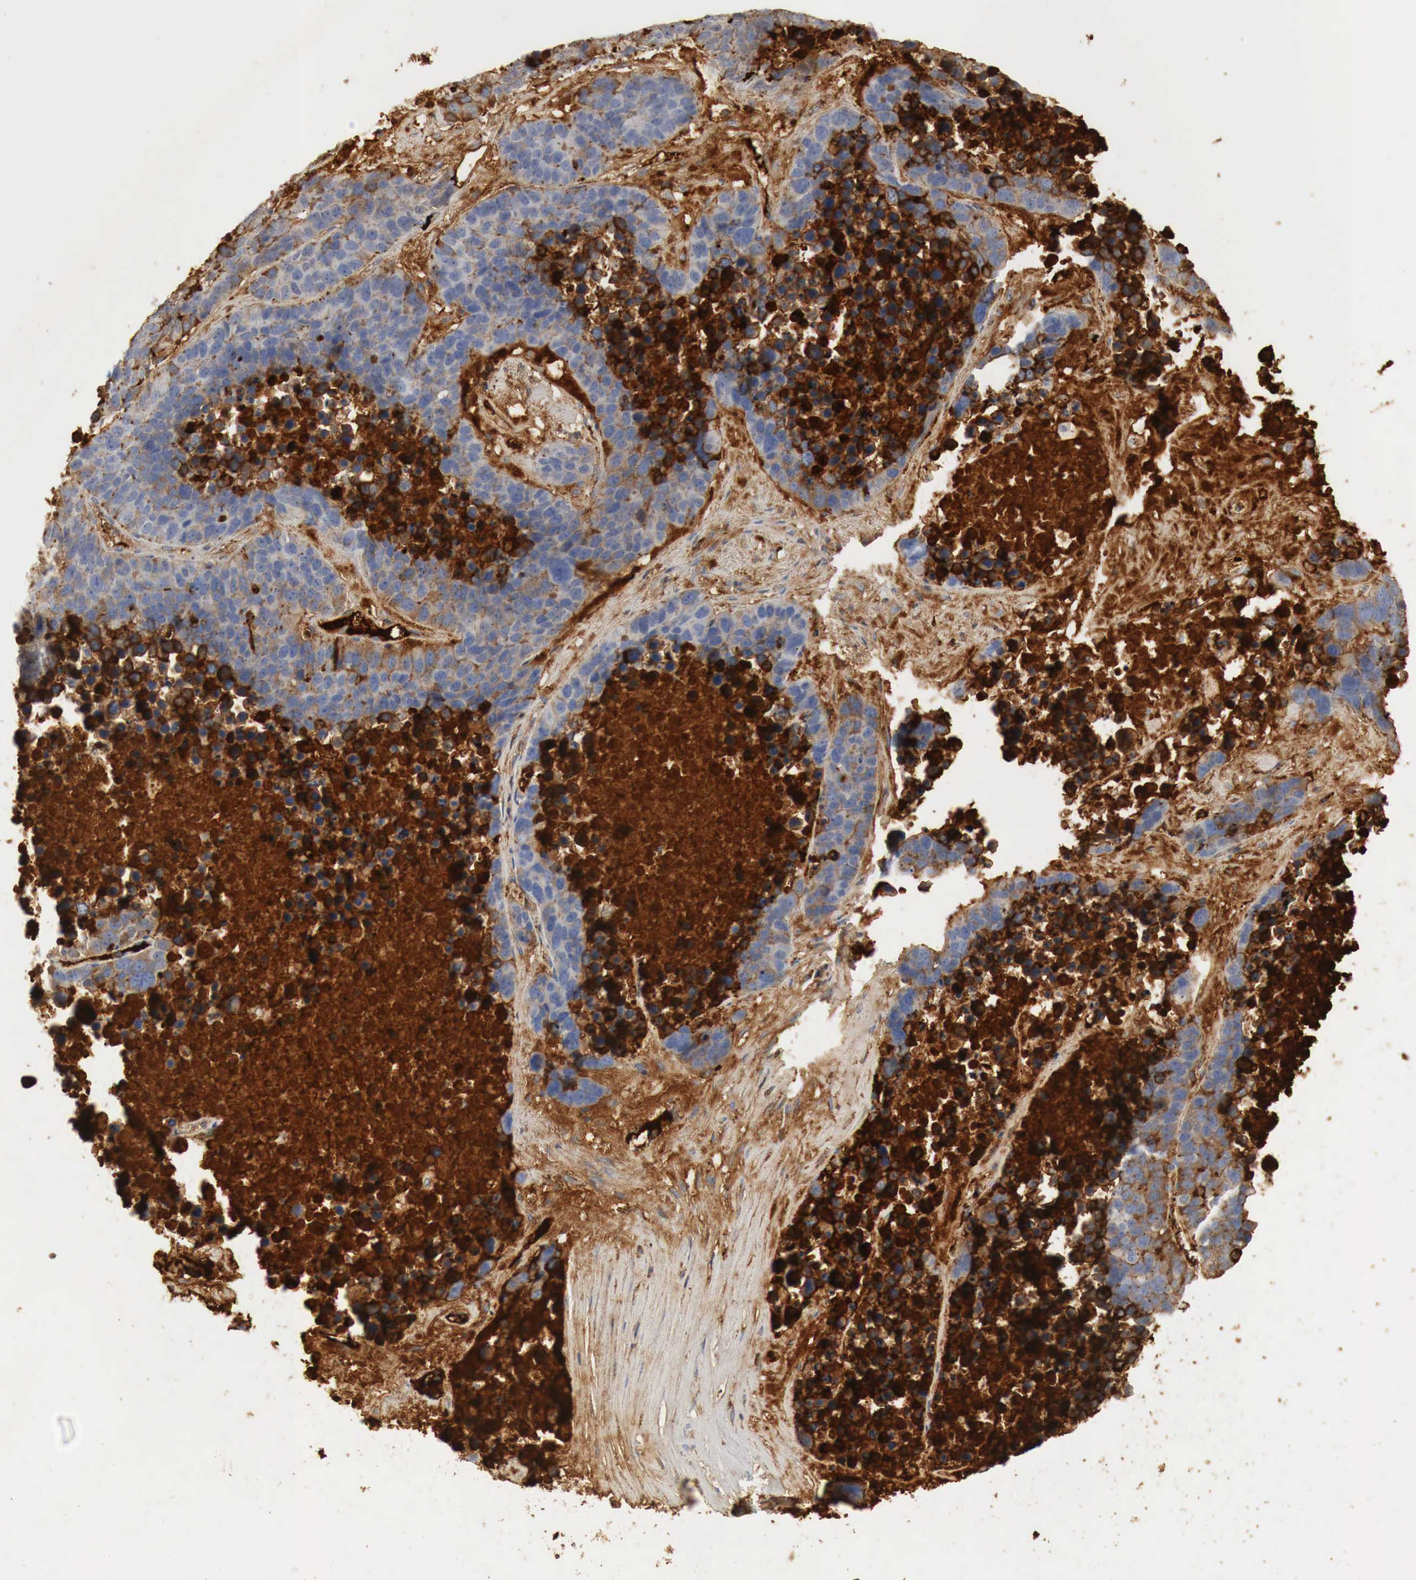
{"staining": {"intensity": "strong", "quantity": "25%-75%", "location": "cytoplasmic/membranous"}, "tissue": "lung cancer", "cell_type": "Tumor cells", "image_type": "cancer", "snomed": [{"axis": "morphology", "description": "Carcinoid, malignant, NOS"}, {"axis": "topography", "description": "Lung"}], "caption": "A brown stain highlights strong cytoplasmic/membranous staining of a protein in lung malignant carcinoid tumor cells.", "gene": "IGLC3", "patient": {"sex": "male", "age": 60}}